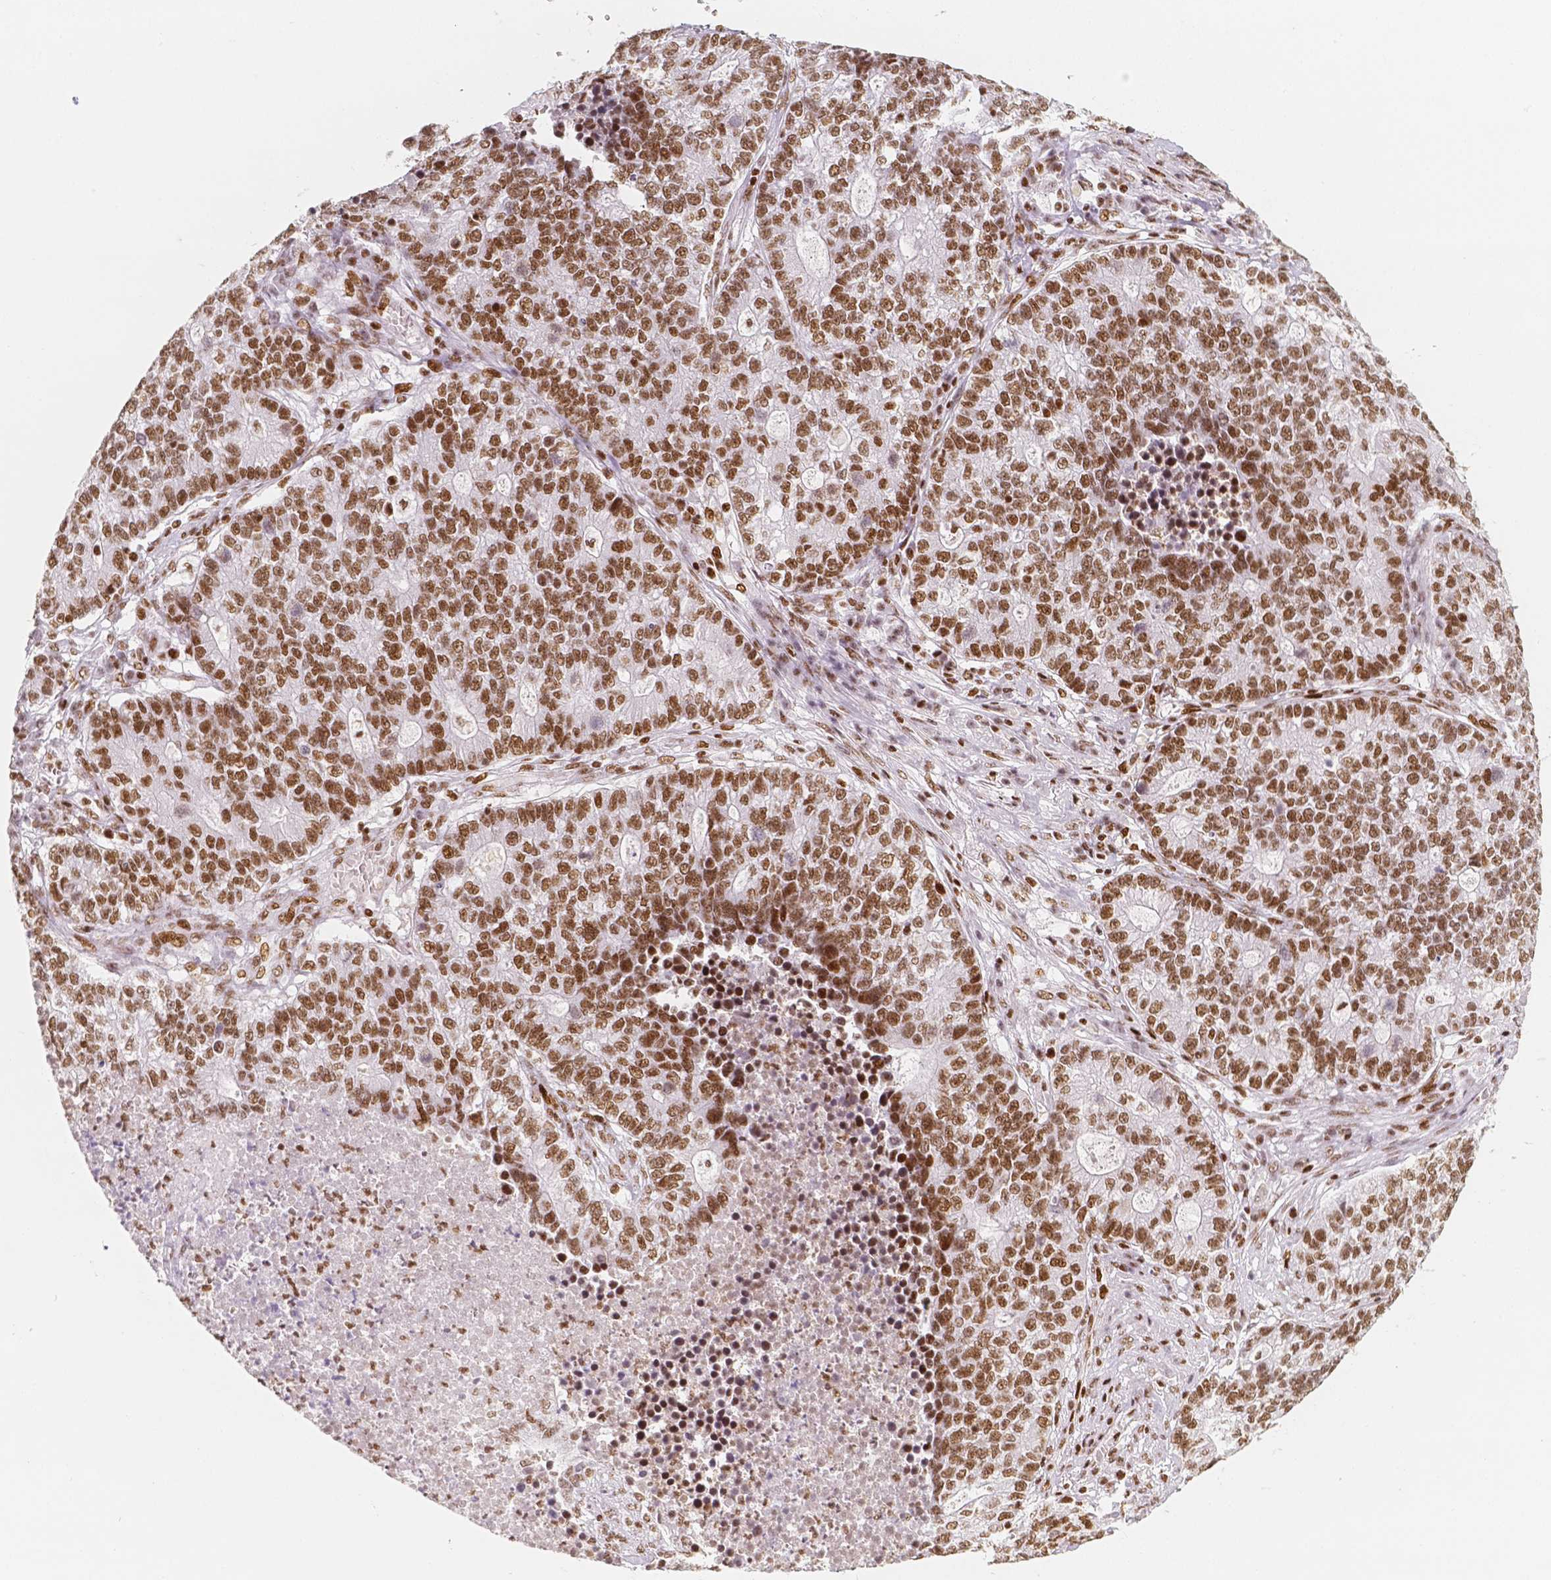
{"staining": {"intensity": "moderate", "quantity": ">75%", "location": "nuclear"}, "tissue": "lung cancer", "cell_type": "Tumor cells", "image_type": "cancer", "snomed": [{"axis": "morphology", "description": "Adenocarcinoma, NOS"}, {"axis": "topography", "description": "Lung"}], "caption": "Protein positivity by immunohistochemistry (IHC) demonstrates moderate nuclear positivity in approximately >75% of tumor cells in lung adenocarcinoma.", "gene": "HDAC1", "patient": {"sex": "male", "age": 57}}